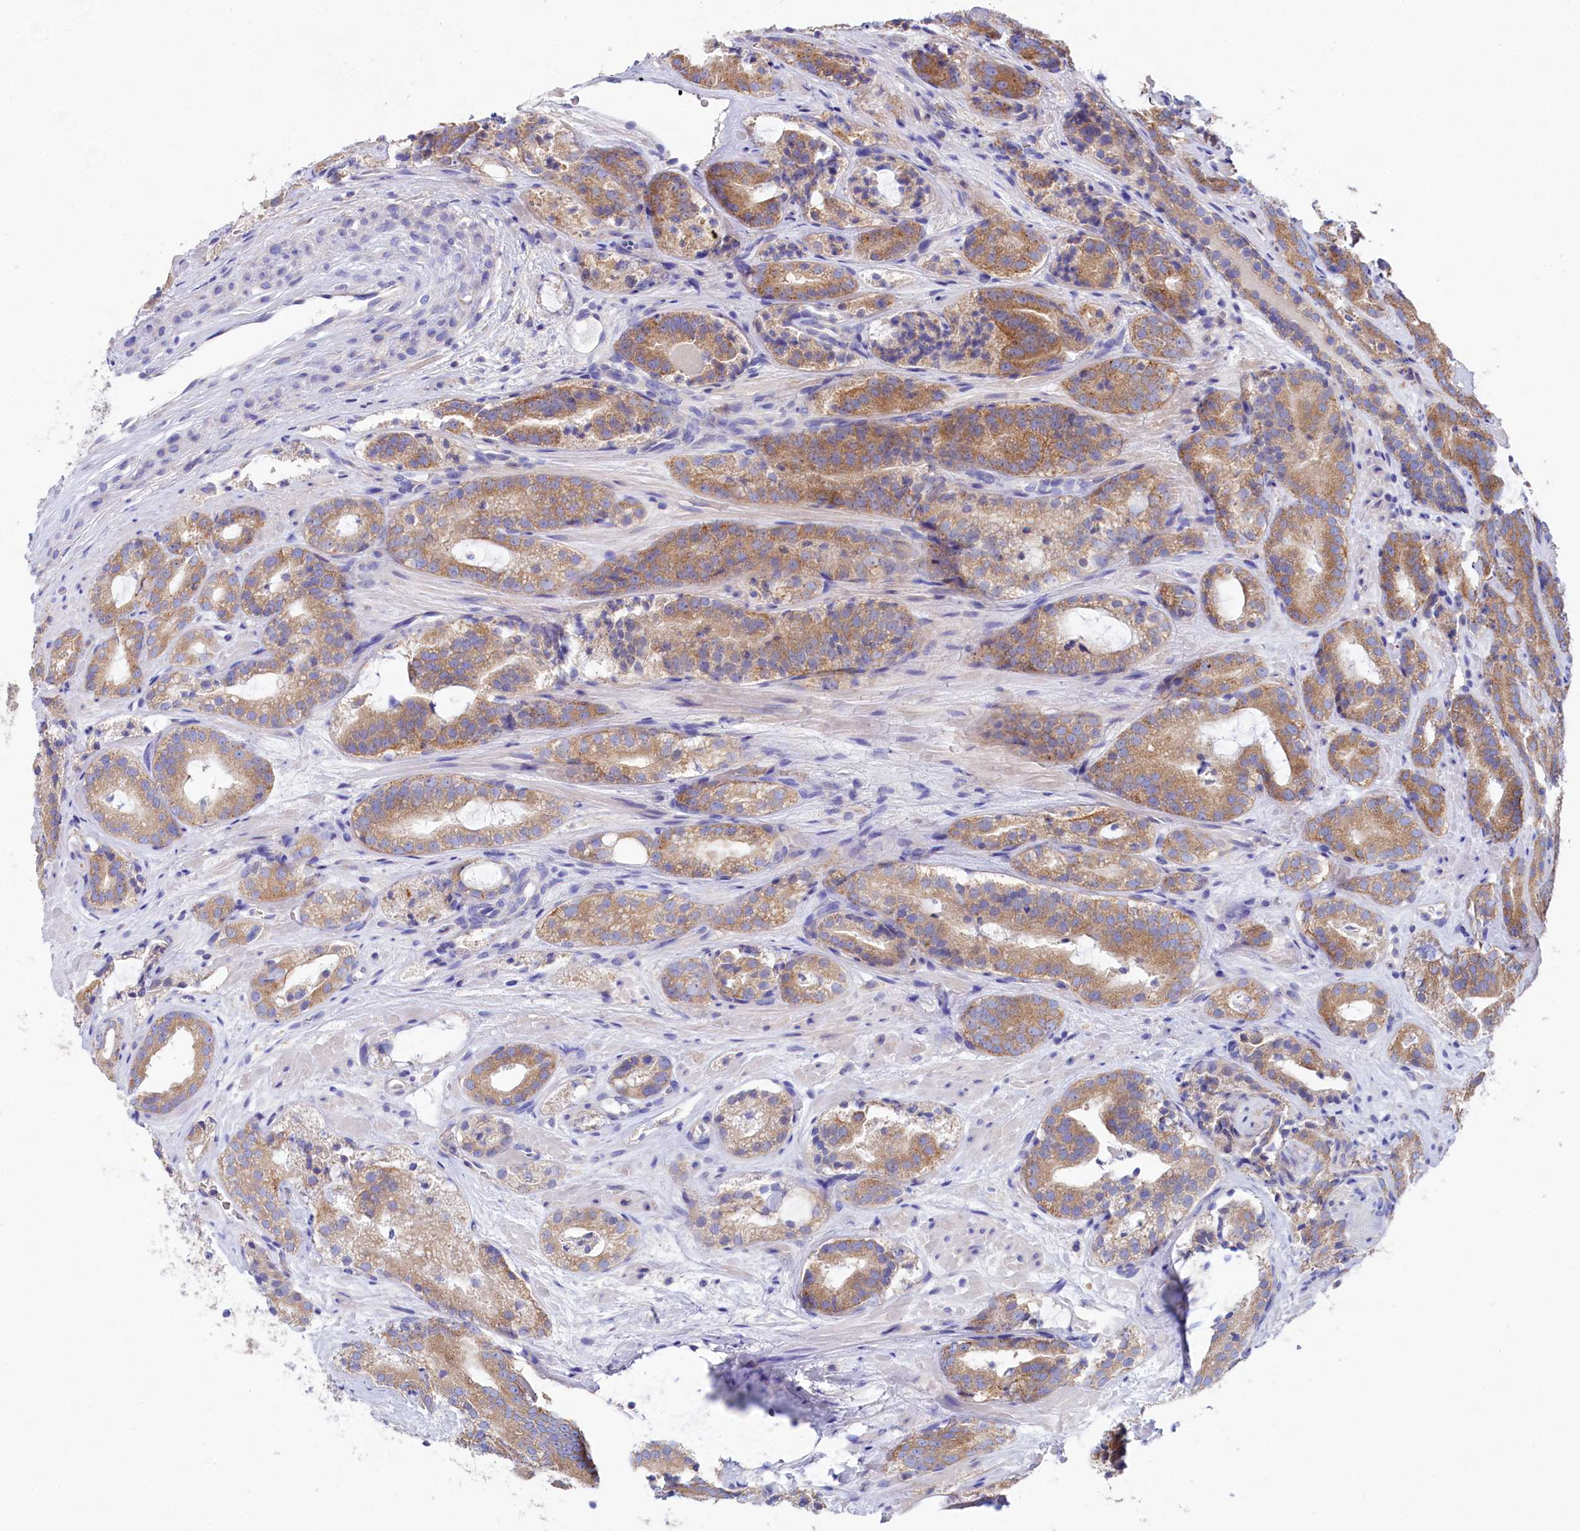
{"staining": {"intensity": "moderate", "quantity": ">75%", "location": "cytoplasmic/membranous"}, "tissue": "prostate cancer", "cell_type": "Tumor cells", "image_type": "cancer", "snomed": [{"axis": "morphology", "description": "Adenocarcinoma, High grade"}, {"axis": "topography", "description": "Prostate"}], "caption": "A brown stain shows moderate cytoplasmic/membranous staining of a protein in human prostate cancer tumor cells. (DAB (3,3'-diaminobenzidine) IHC, brown staining for protein, blue staining for nuclei).", "gene": "VPS26B", "patient": {"sex": "male", "age": 57}}